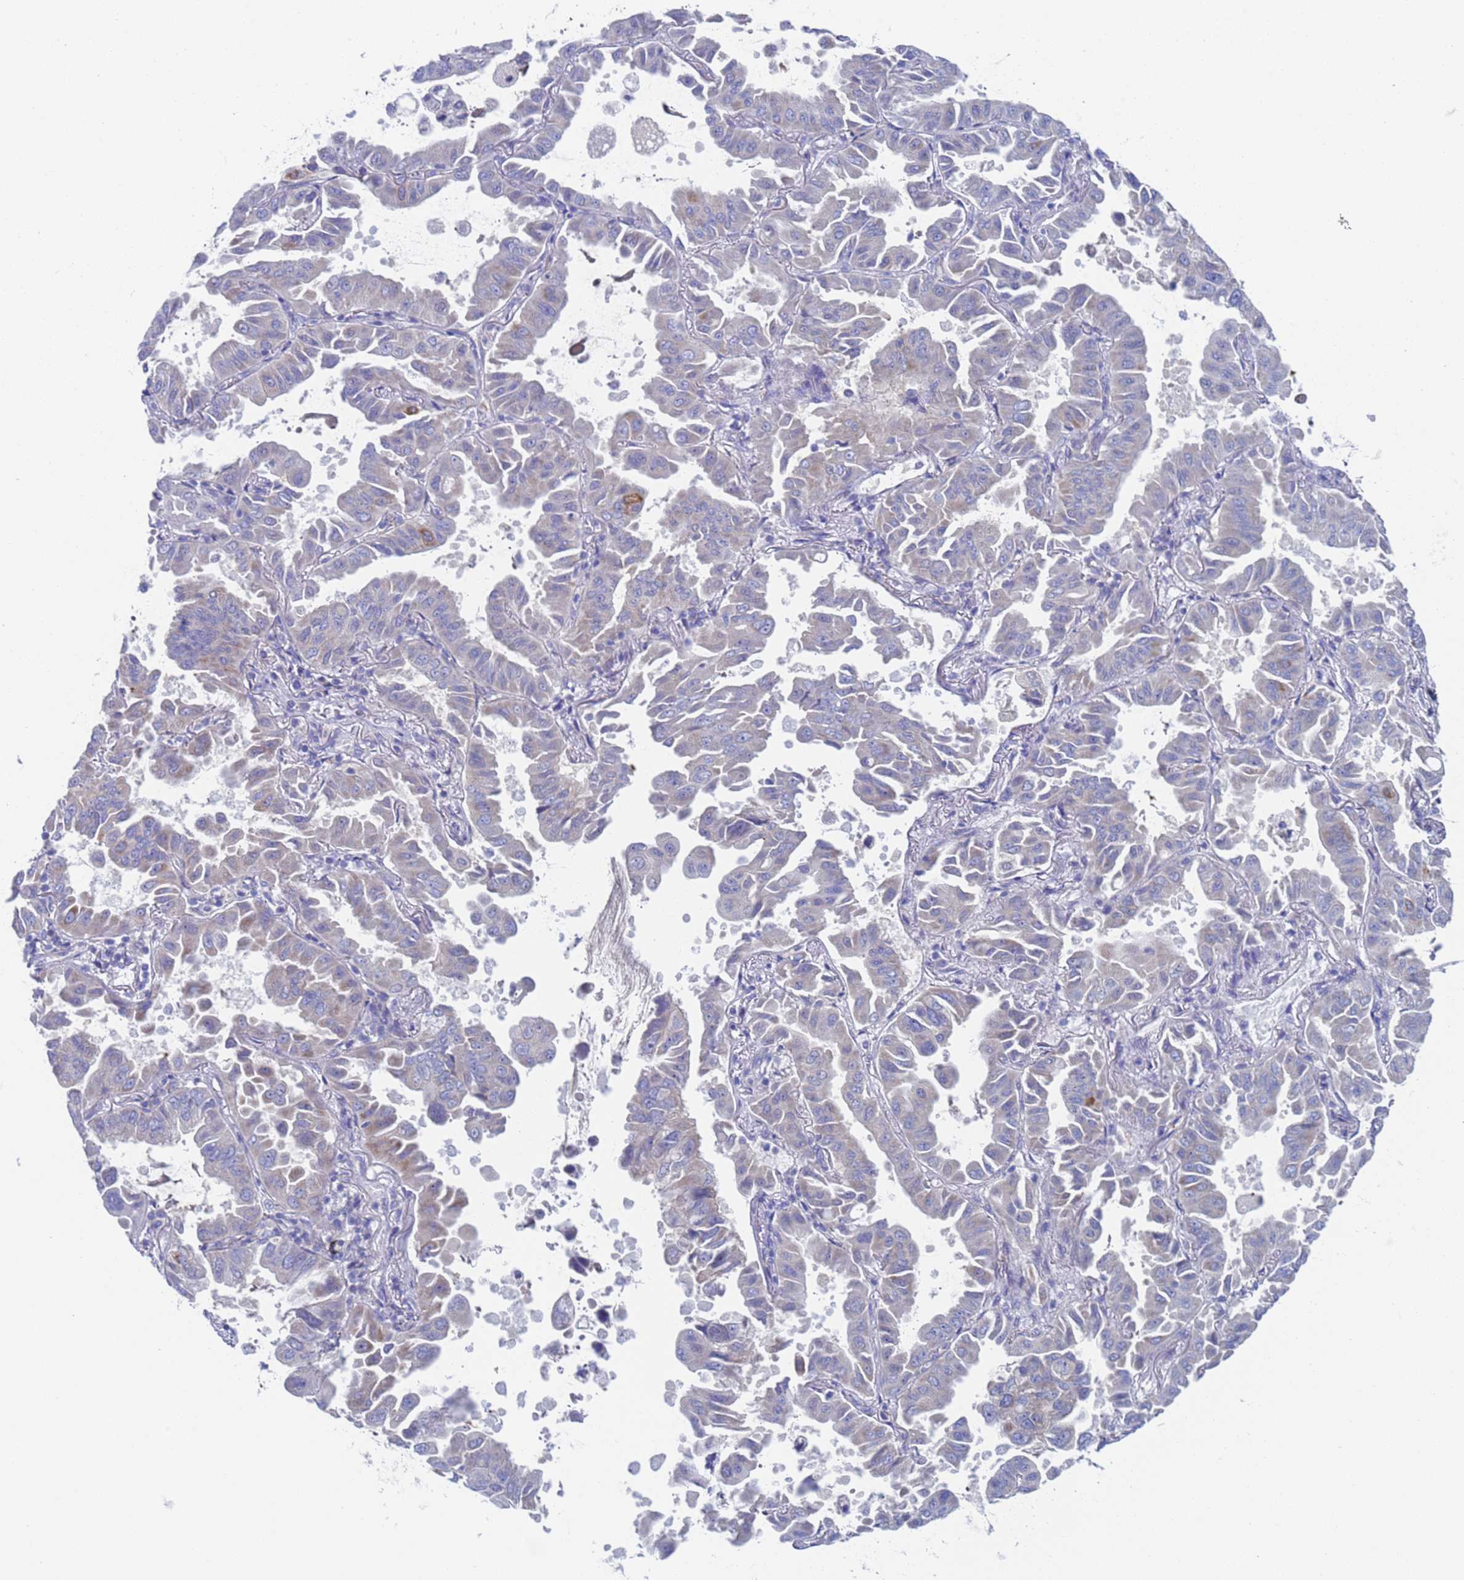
{"staining": {"intensity": "negative", "quantity": "none", "location": "none"}, "tissue": "lung cancer", "cell_type": "Tumor cells", "image_type": "cancer", "snomed": [{"axis": "morphology", "description": "Adenocarcinoma, NOS"}, {"axis": "topography", "description": "Lung"}], "caption": "Lung cancer (adenocarcinoma) stained for a protein using IHC shows no expression tumor cells.", "gene": "PET117", "patient": {"sex": "male", "age": 64}}